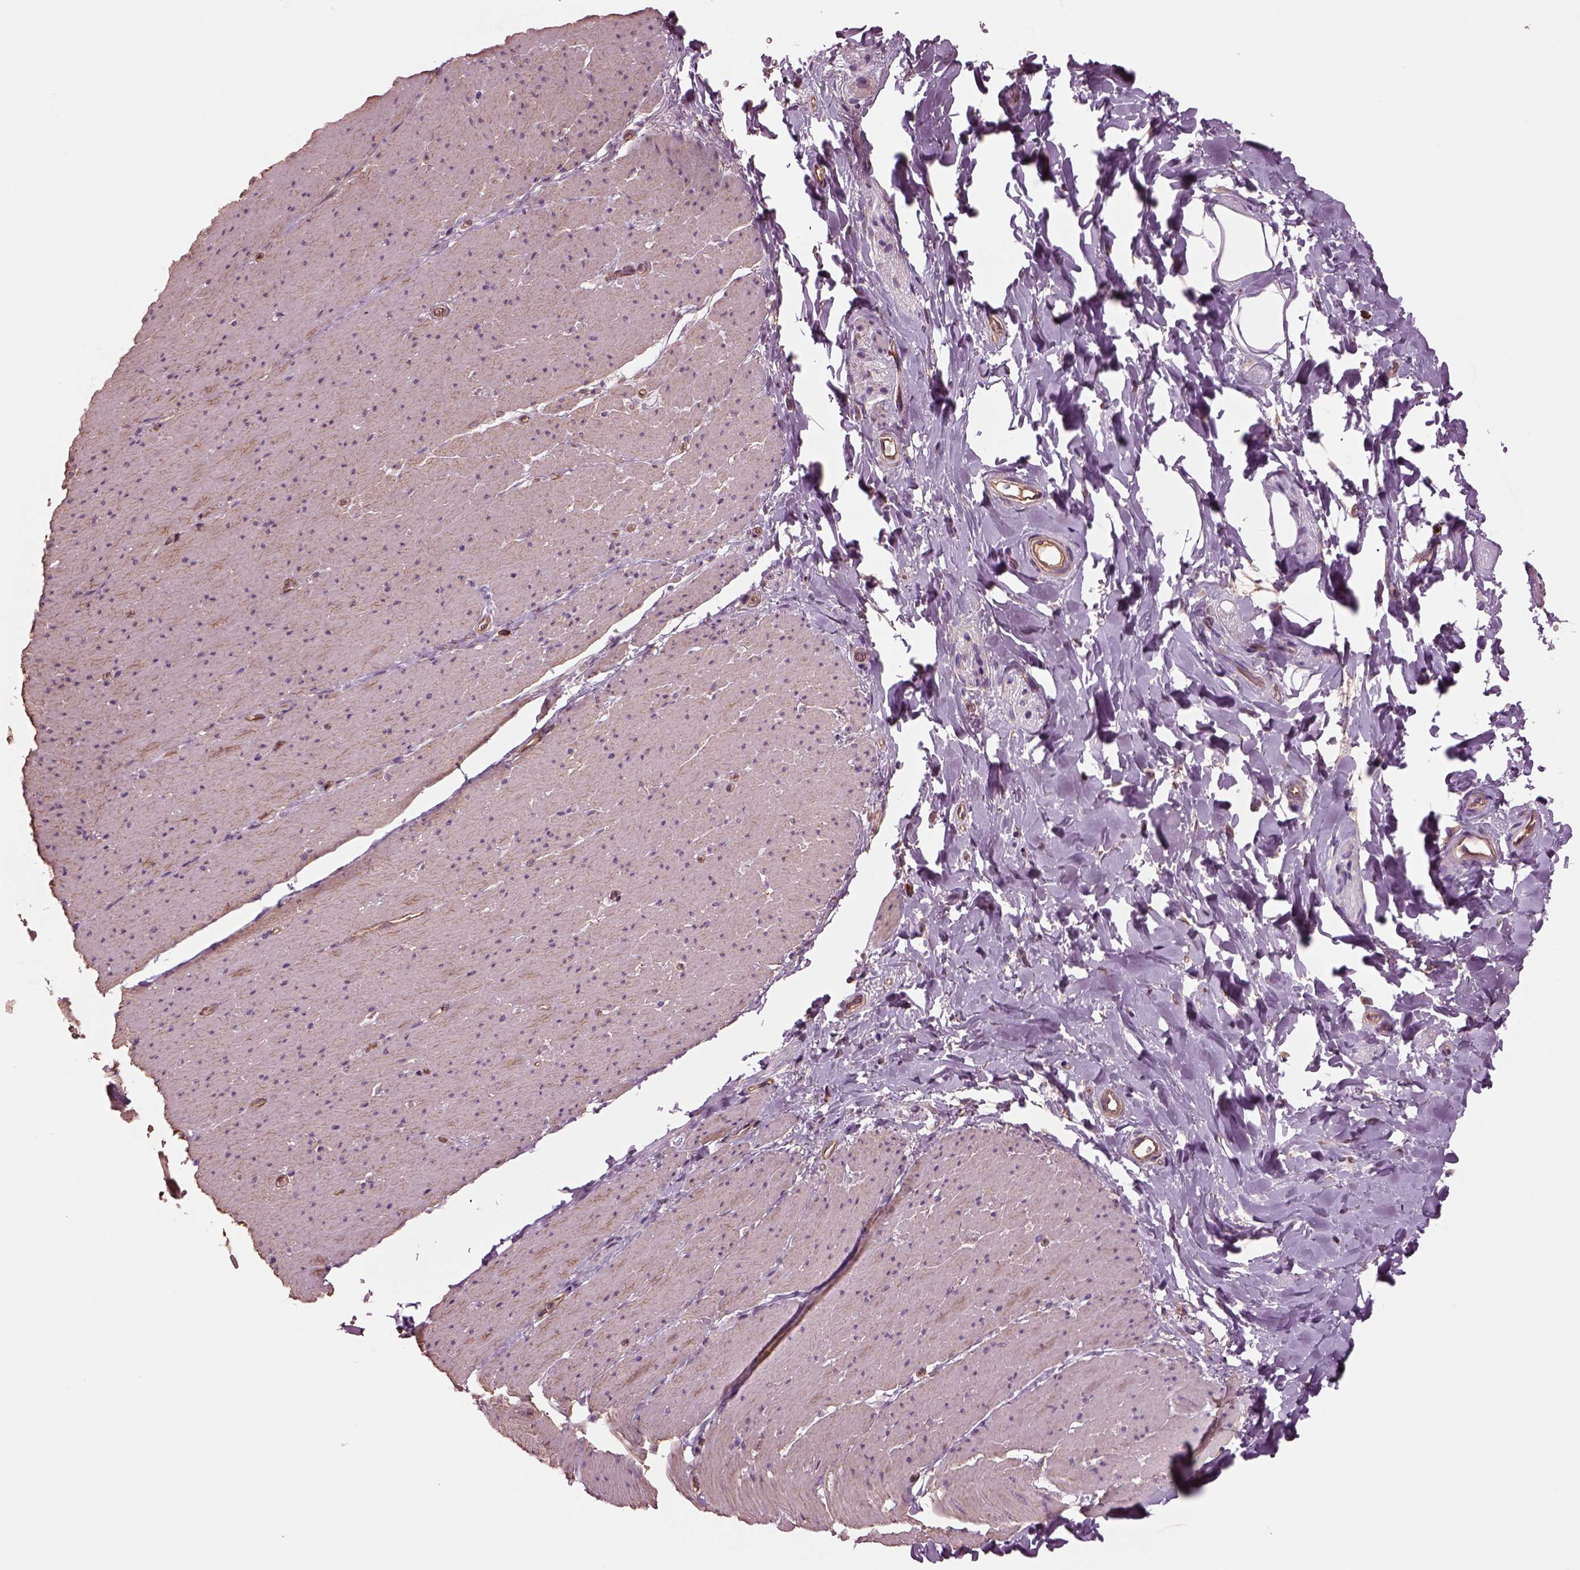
{"staining": {"intensity": "negative", "quantity": "none", "location": "none"}, "tissue": "smooth muscle", "cell_type": "Smooth muscle cells", "image_type": "normal", "snomed": [{"axis": "morphology", "description": "Normal tissue, NOS"}, {"axis": "topography", "description": "Smooth muscle"}, {"axis": "topography", "description": "Rectum"}], "caption": "Smooth muscle cells show no significant expression in unremarkable smooth muscle. (DAB immunohistochemistry with hematoxylin counter stain).", "gene": "HTR1B", "patient": {"sex": "male", "age": 53}}